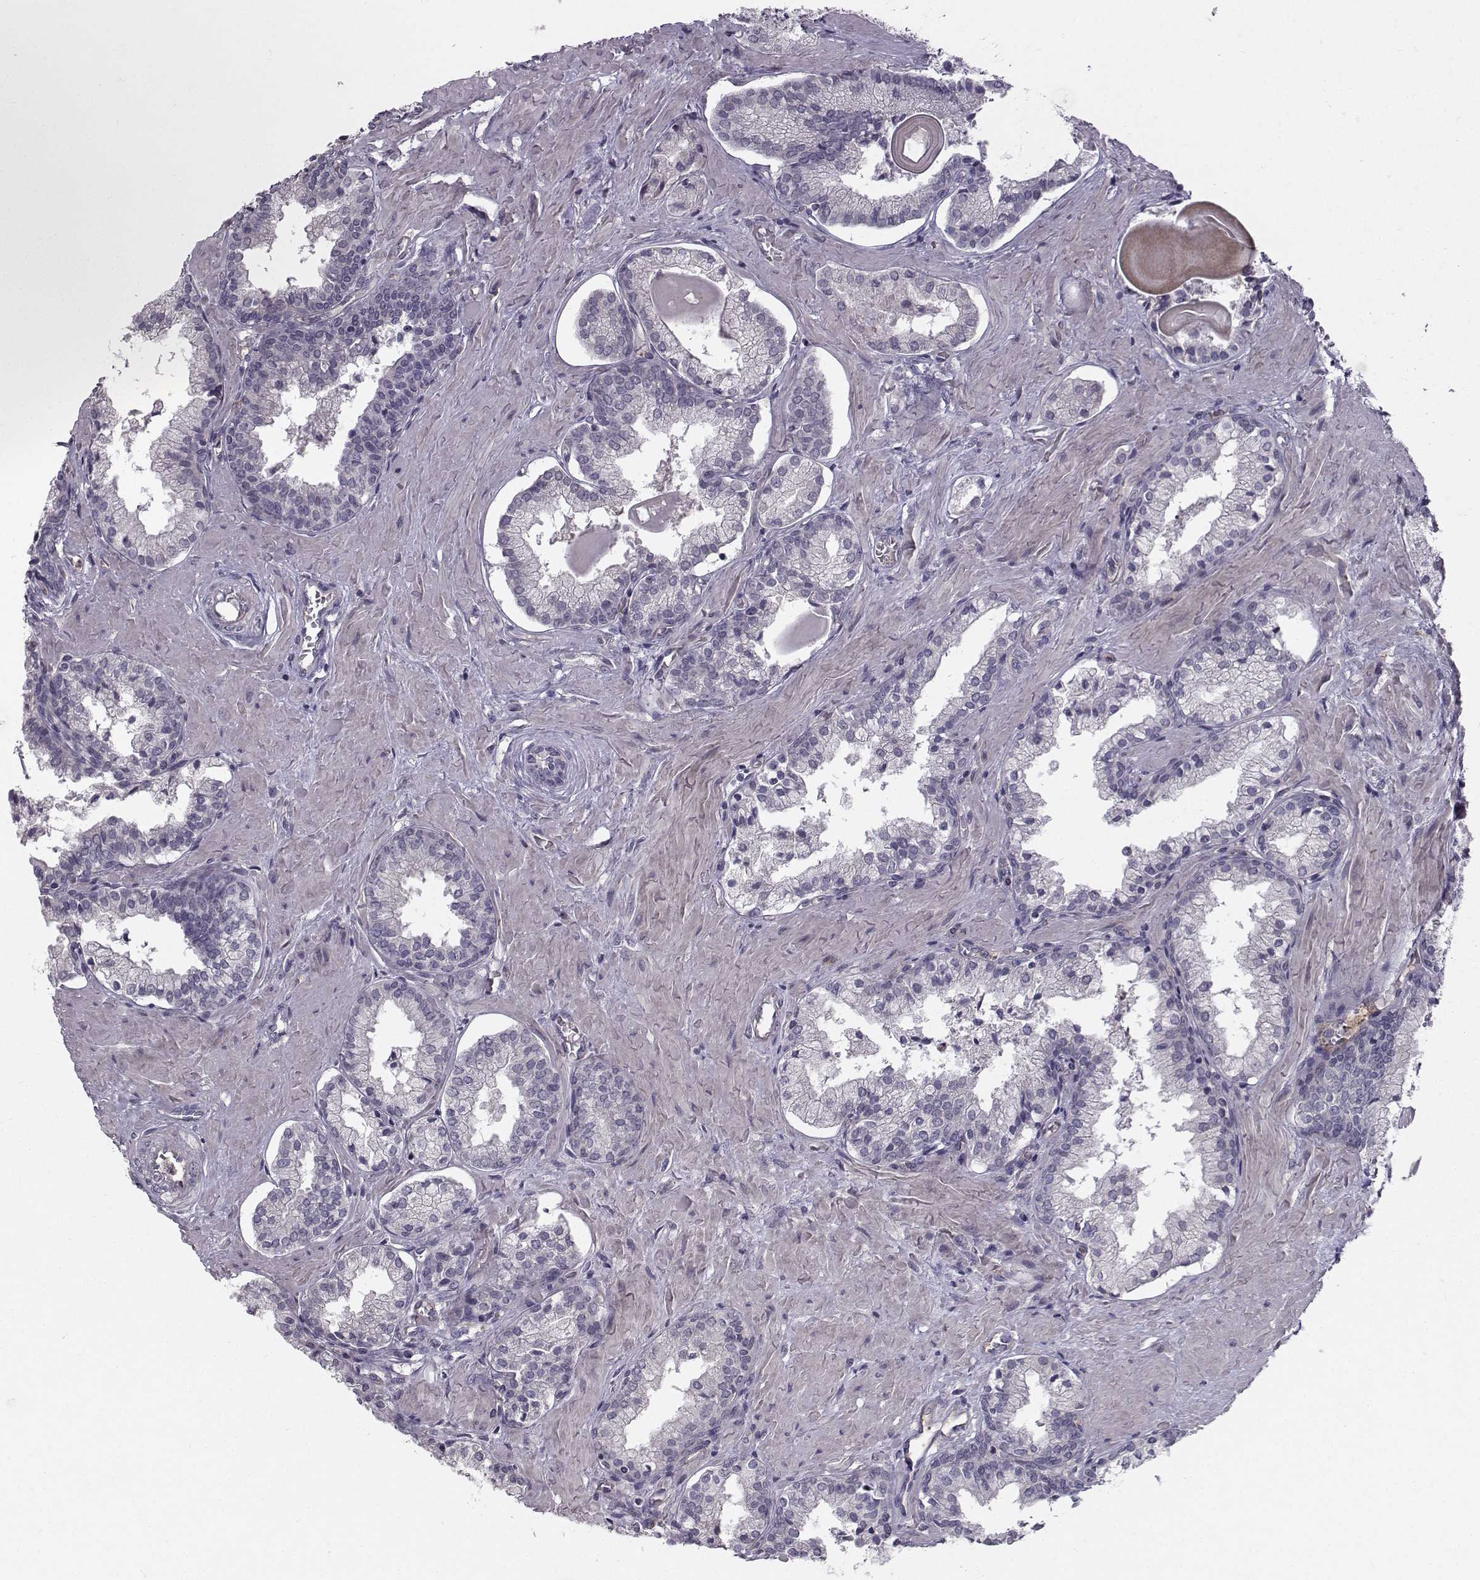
{"staining": {"intensity": "negative", "quantity": "none", "location": "none"}, "tissue": "prostate cancer", "cell_type": "Tumor cells", "image_type": "cancer", "snomed": [{"axis": "morphology", "description": "Adenocarcinoma, NOS"}, {"axis": "topography", "description": "Prostate and seminal vesicle, NOS"}, {"axis": "topography", "description": "Prostate"}], "caption": "The immunohistochemistry (IHC) histopathology image has no significant positivity in tumor cells of prostate cancer (adenocarcinoma) tissue.", "gene": "OPRD1", "patient": {"sex": "male", "age": 44}}